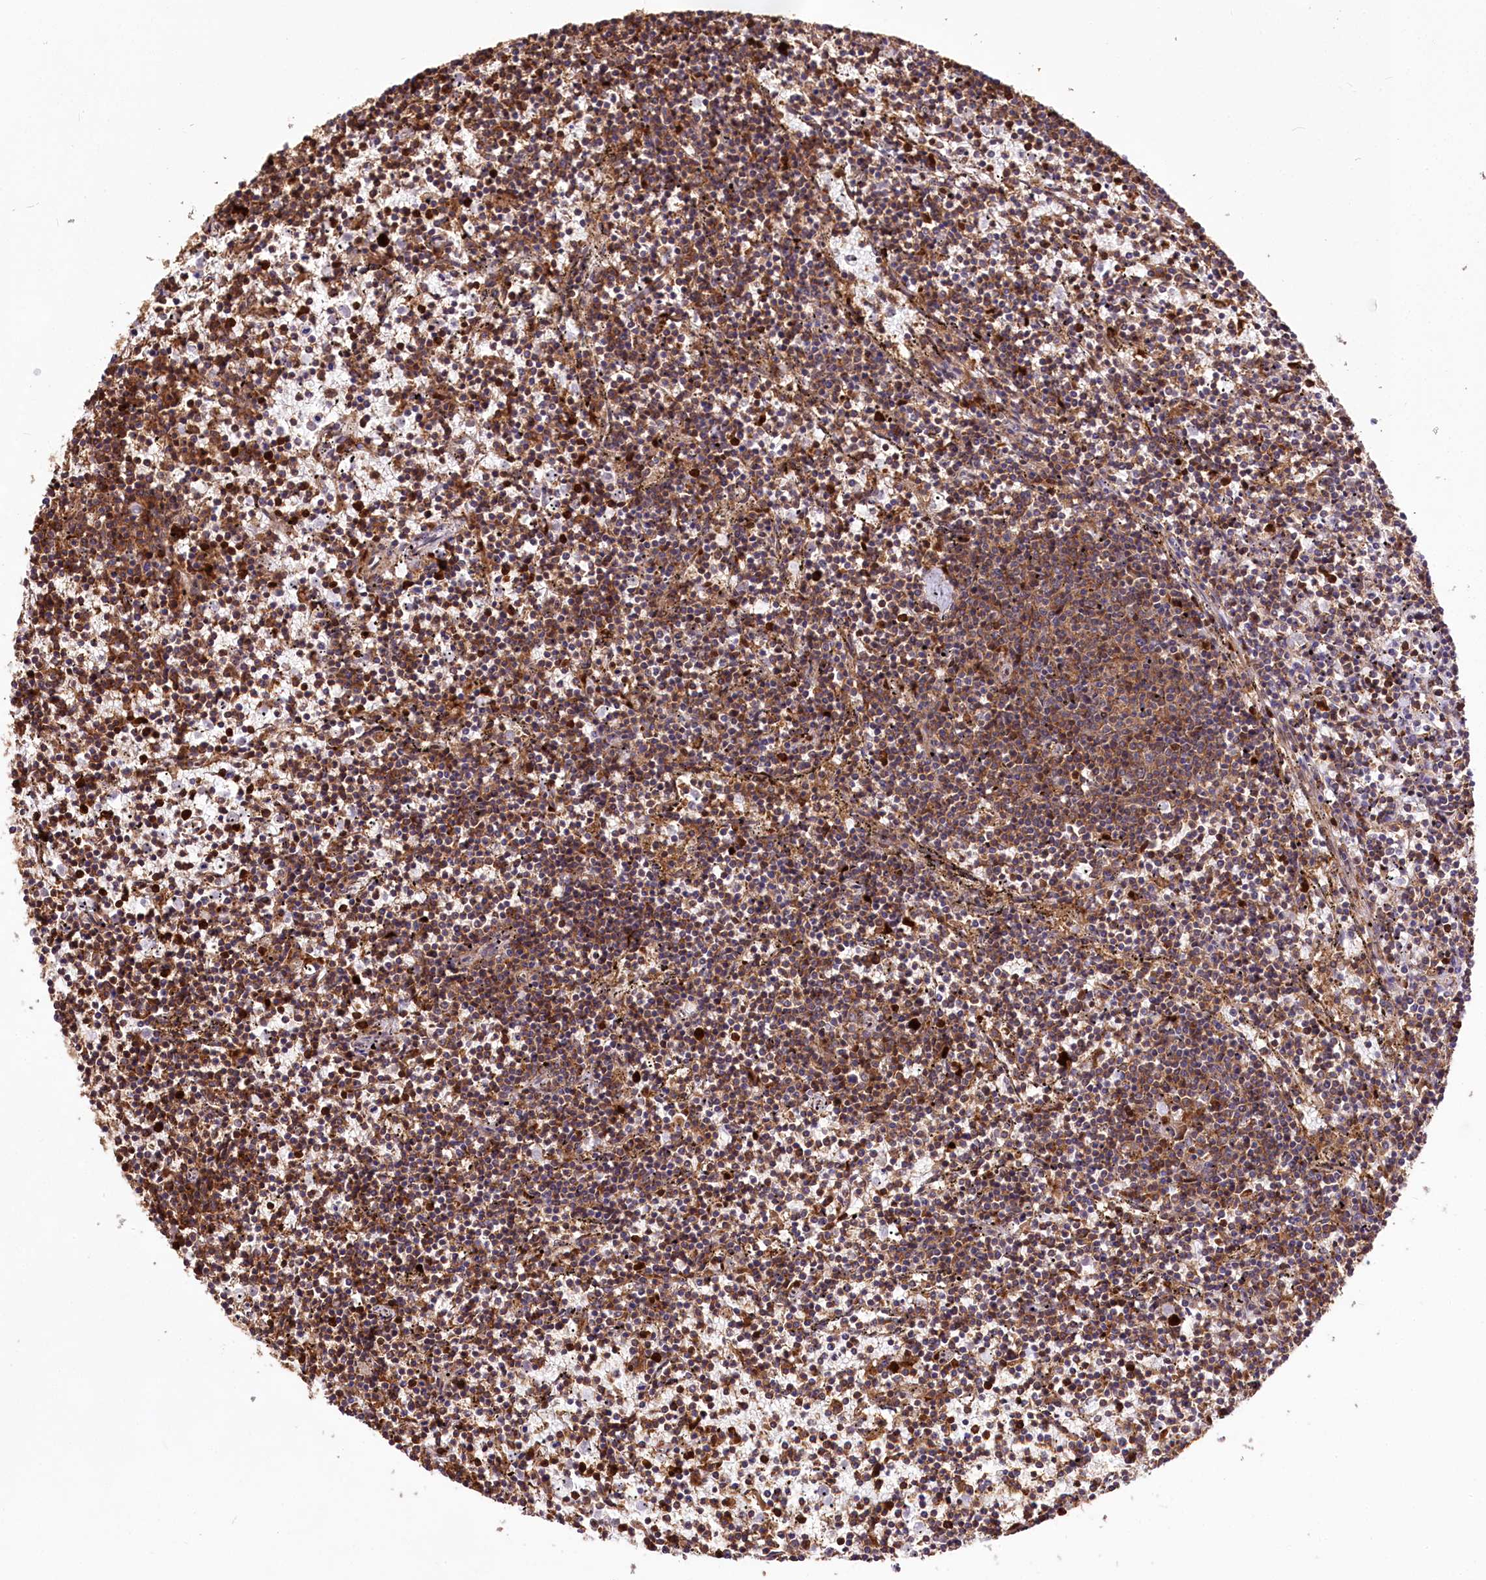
{"staining": {"intensity": "moderate", "quantity": "<25%", "location": "cytoplasmic/membranous,nuclear"}, "tissue": "lymphoma", "cell_type": "Tumor cells", "image_type": "cancer", "snomed": [{"axis": "morphology", "description": "Malignant lymphoma, non-Hodgkin's type, Low grade"}, {"axis": "topography", "description": "Spleen"}], "caption": "Immunohistochemical staining of malignant lymphoma, non-Hodgkin's type (low-grade) shows low levels of moderate cytoplasmic/membranous and nuclear positivity in approximately <25% of tumor cells.", "gene": "FIGN", "patient": {"sex": "female", "age": 50}}